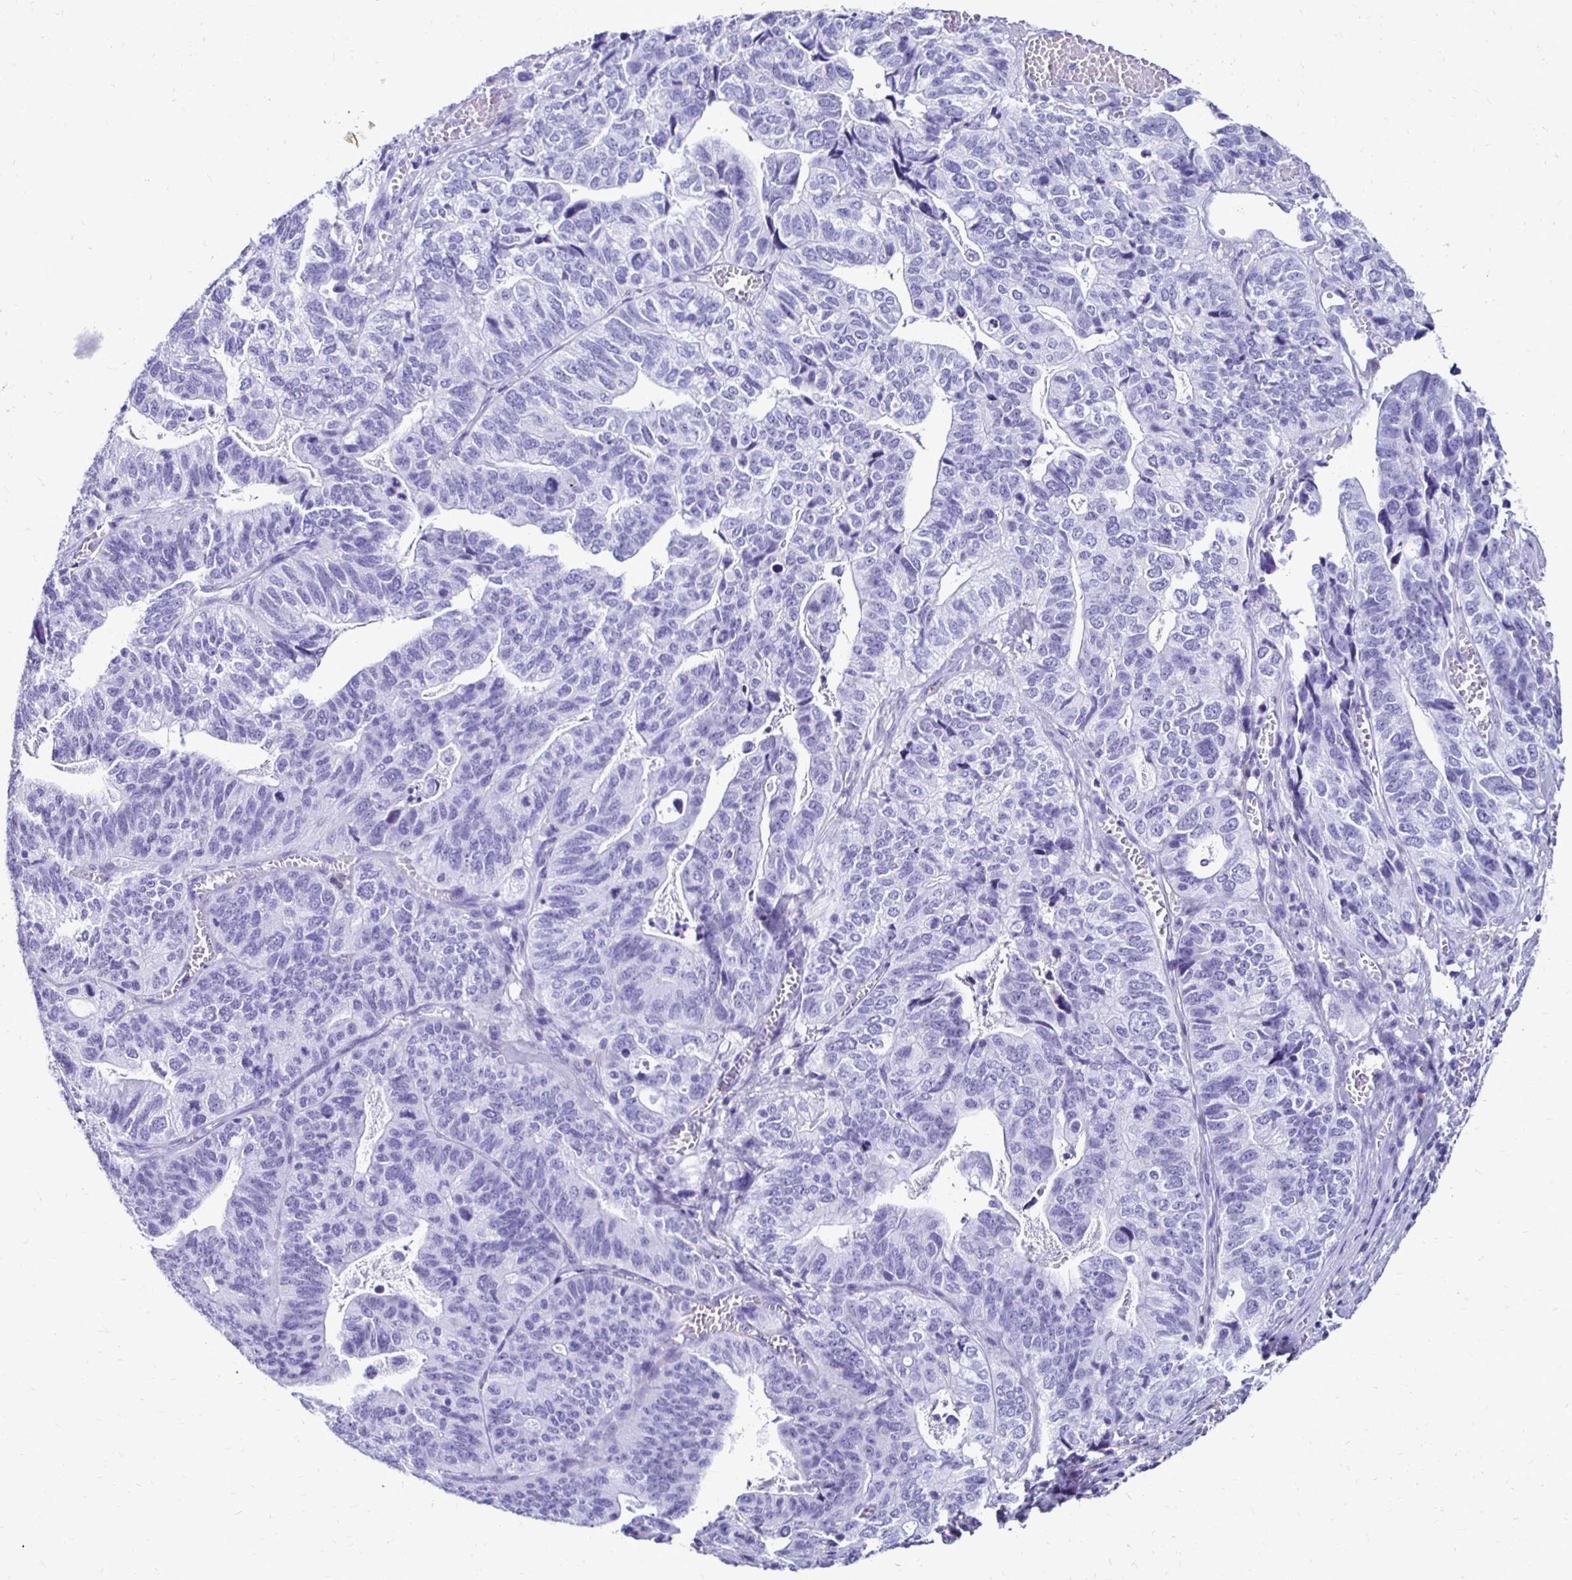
{"staining": {"intensity": "negative", "quantity": "none", "location": "none"}, "tissue": "stomach cancer", "cell_type": "Tumor cells", "image_type": "cancer", "snomed": [{"axis": "morphology", "description": "Adenocarcinoma, NOS"}, {"axis": "topography", "description": "Stomach, upper"}], "caption": "Micrograph shows no significant protein positivity in tumor cells of stomach cancer.", "gene": "CST5", "patient": {"sex": "female", "age": 67}}